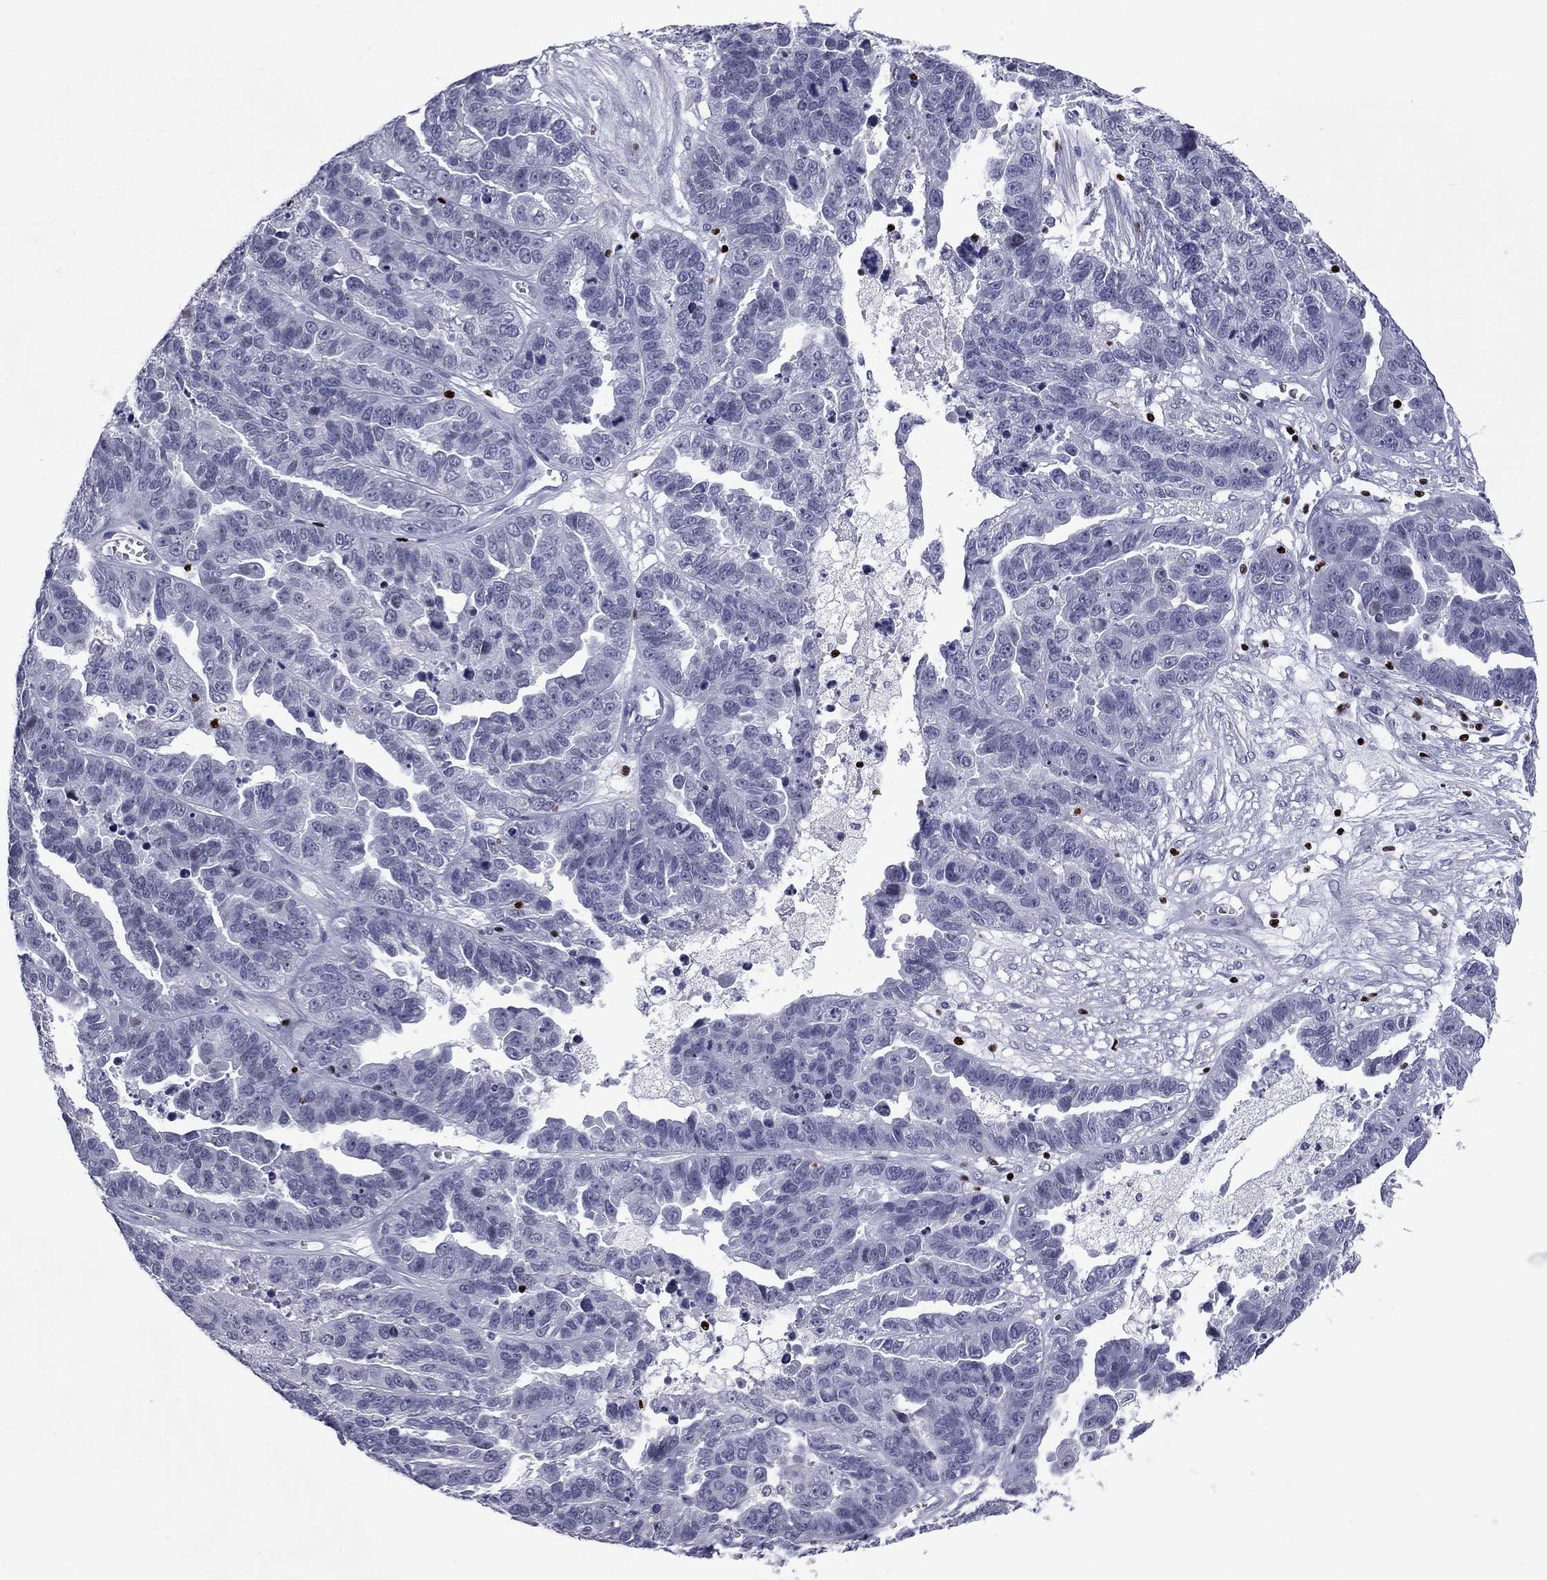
{"staining": {"intensity": "negative", "quantity": "none", "location": "none"}, "tissue": "ovarian cancer", "cell_type": "Tumor cells", "image_type": "cancer", "snomed": [{"axis": "morphology", "description": "Cystadenocarcinoma, serous, NOS"}, {"axis": "topography", "description": "Ovary"}], "caption": "Ovarian serous cystadenocarcinoma was stained to show a protein in brown. There is no significant positivity in tumor cells.", "gene": "IKZF3", "patient": {"sex": "female", "age": 87}}